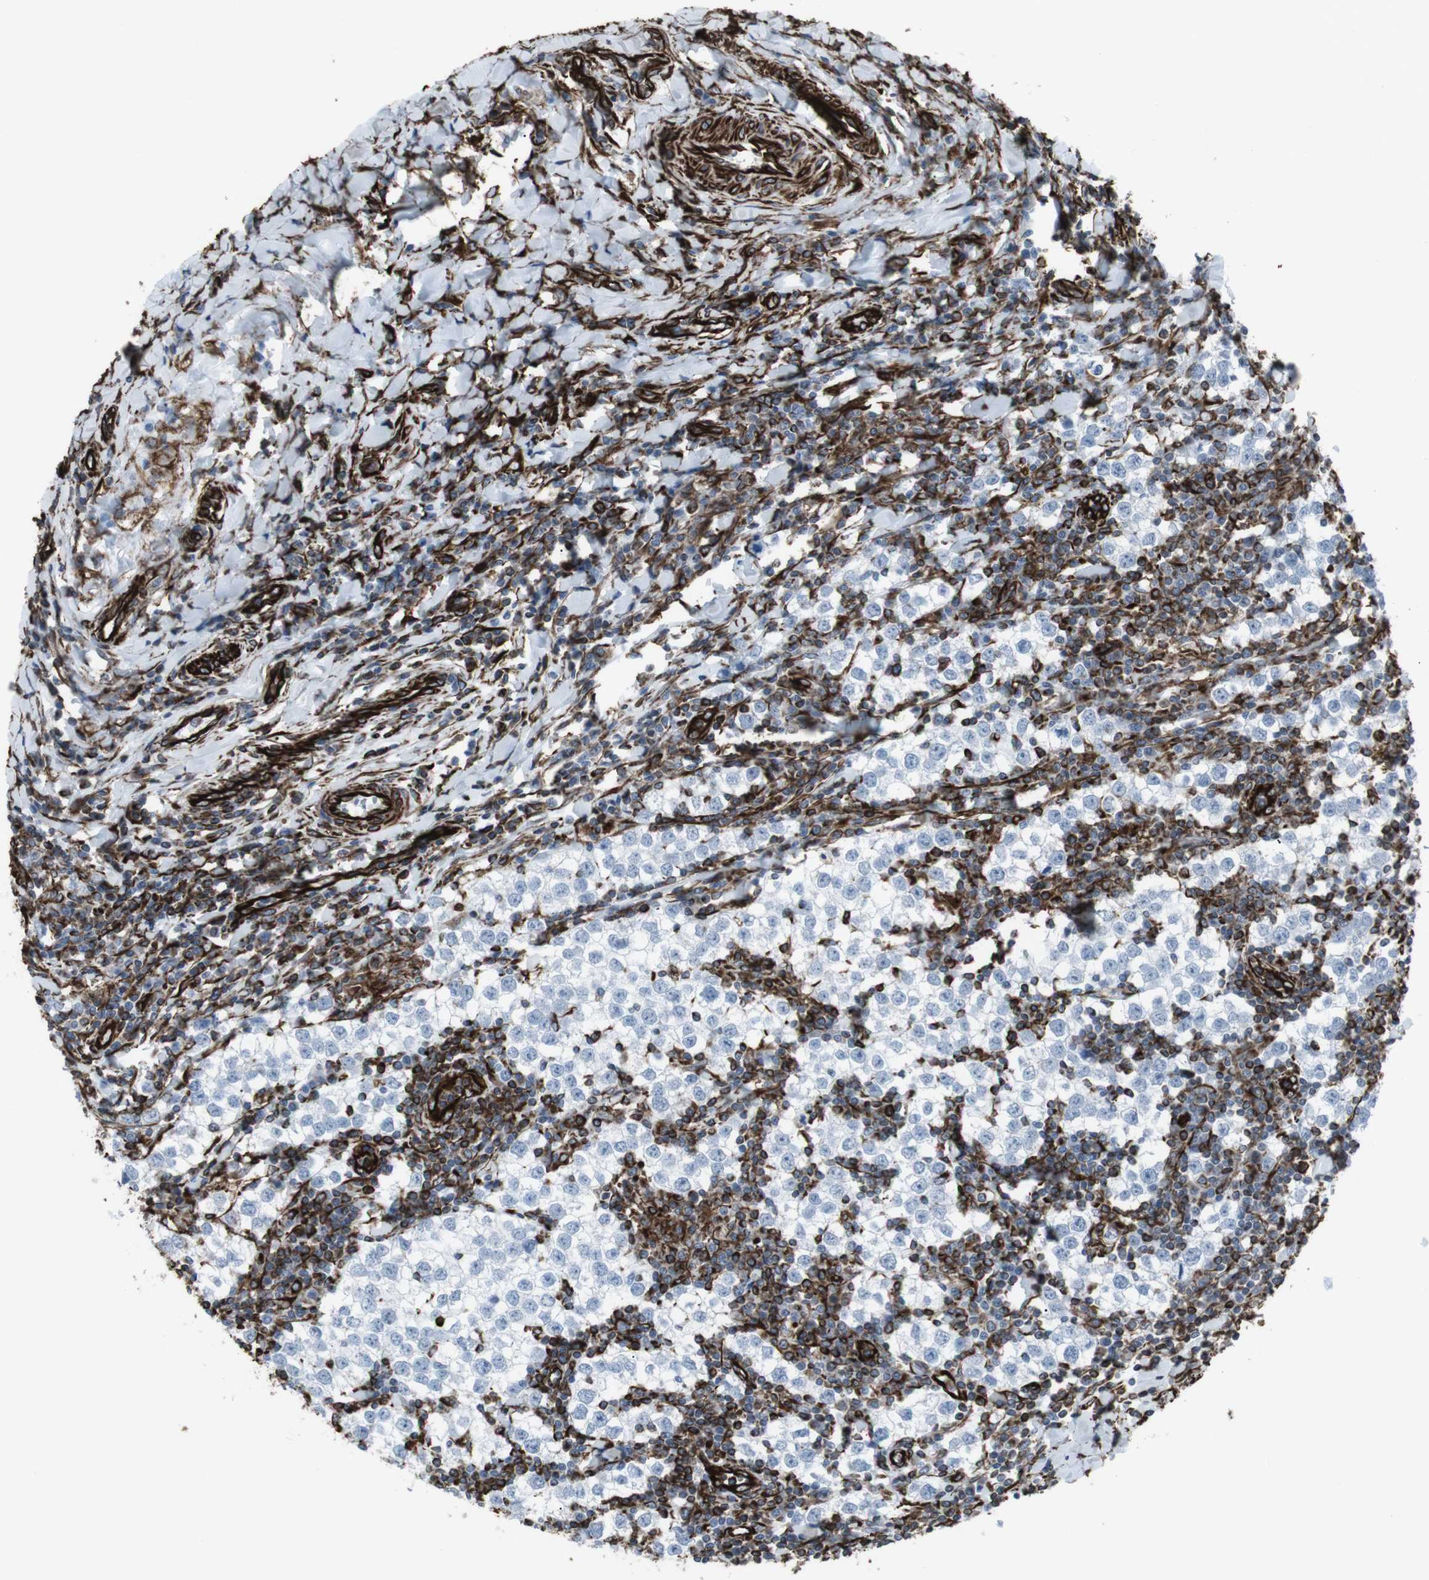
{"staining": {"intensity": "negative", "quantity": "none", "location": "none"}, "tissue": "testis cancer", "cell_type": "Tumor cells", "image_type": "cancer", "snomed": [{"axis": "morphology", "description": "Seminoma, NOS"}, {"axis": "morphology", "description": "Carcinoma, Embryonal, NOS"}, {"axis": "topography", "description": "Testis"}], "caption": "Seminoma (testis) was stained to show a protein in brown. There is no significant expression in tumor cells.", "gene": "ZDHHC6", "patient": {"sex": "male", "age": 36}}